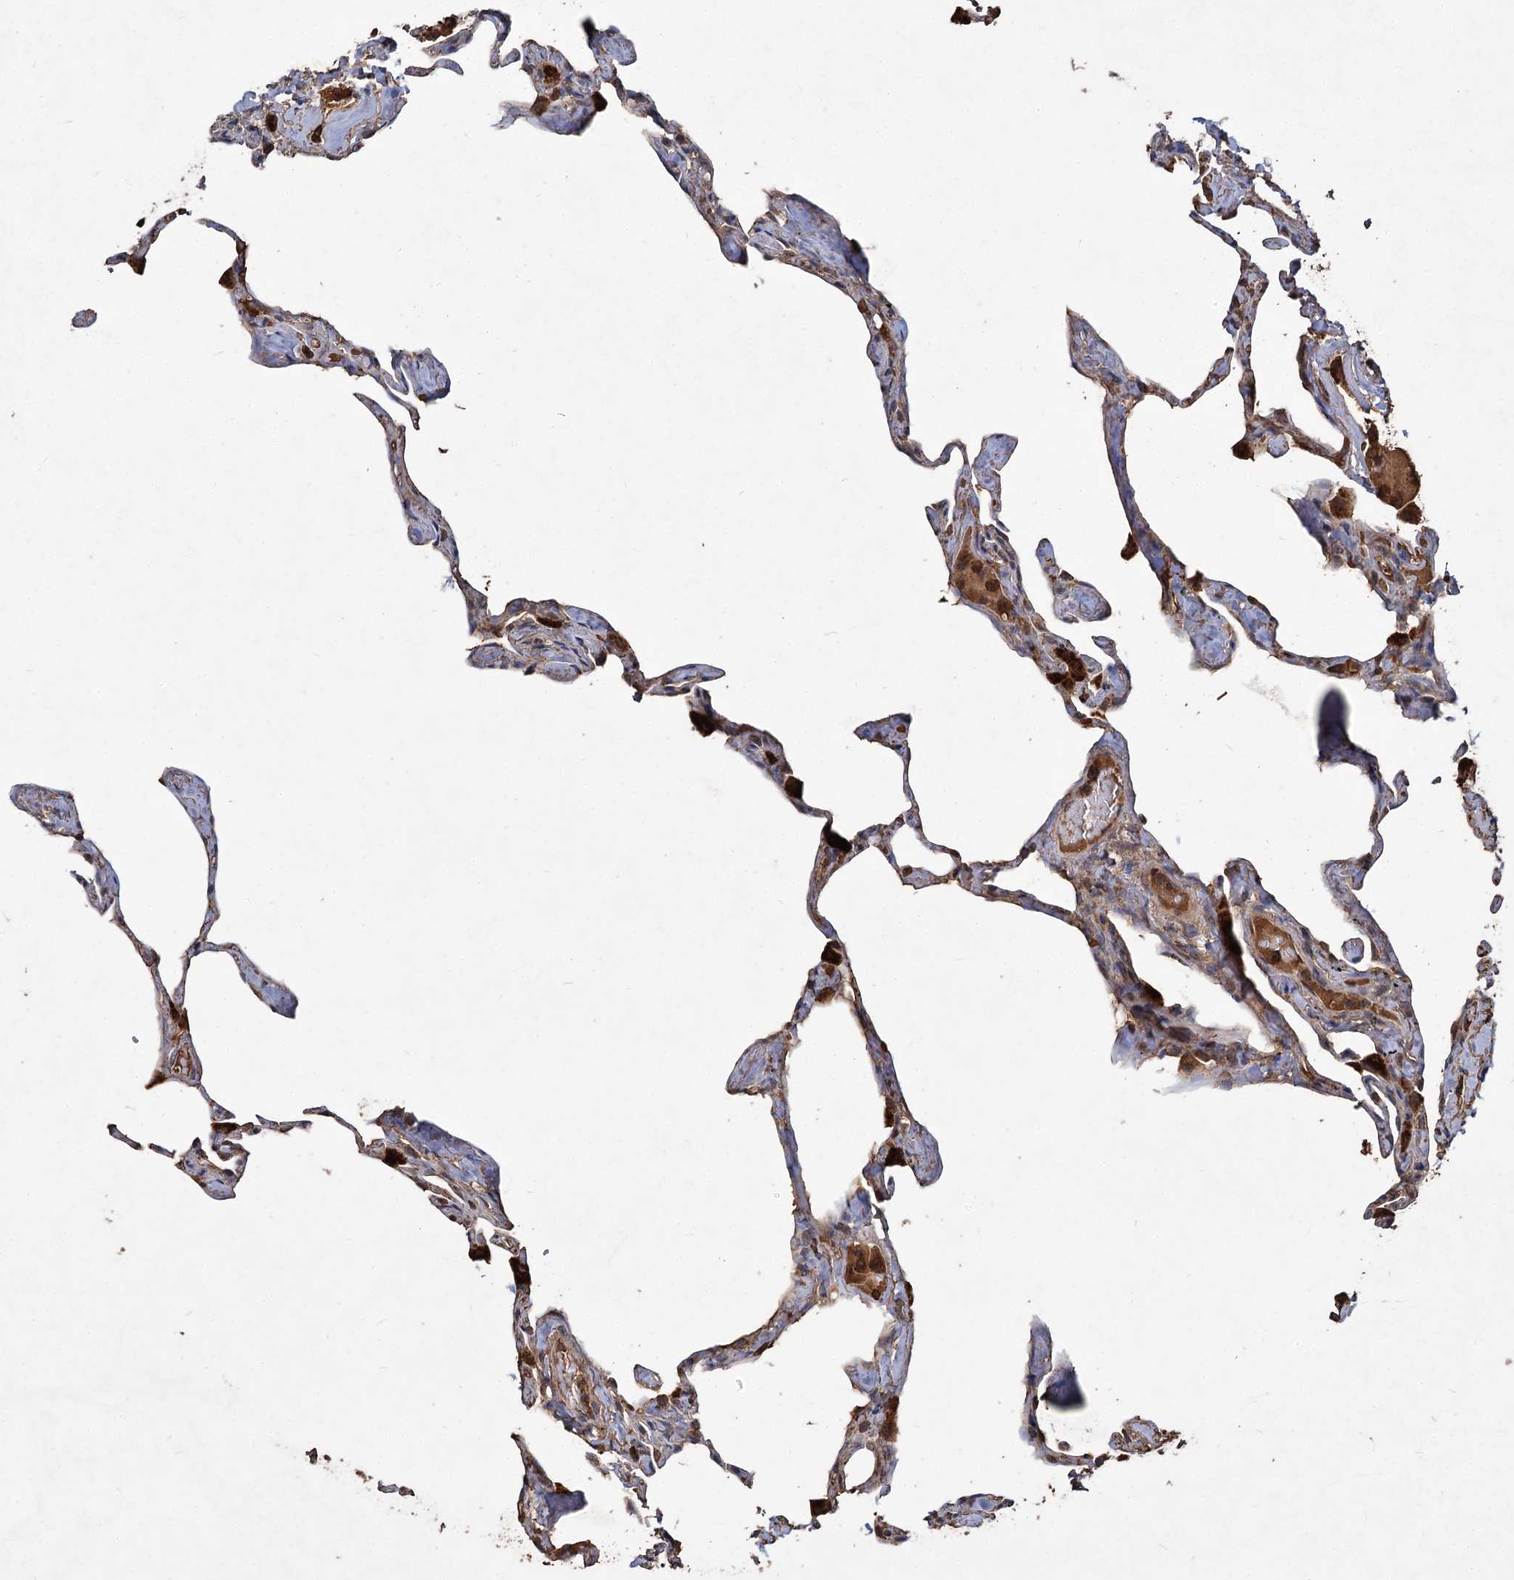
{"staining": {"intensity": "moderate", "quantity": ">75%", "location": "cytoplasmic/membranous"}, "tissue": "lung", "cell_type": "Alveolar cells", "image_type": "normal", "snomed": [{"axis": "morphology", "description": "Normal tissue, NOS"}, {"axis": "topography", "description": "Lung"}], "caption": "Normal lung was stained to show a protein in brown. There is medium levels of moderate cytoplasmic/membranous expression in approximately >75% of alveolar cells.", "gene": "GCLC", "patient": {"sex": "male", "age": 65}}